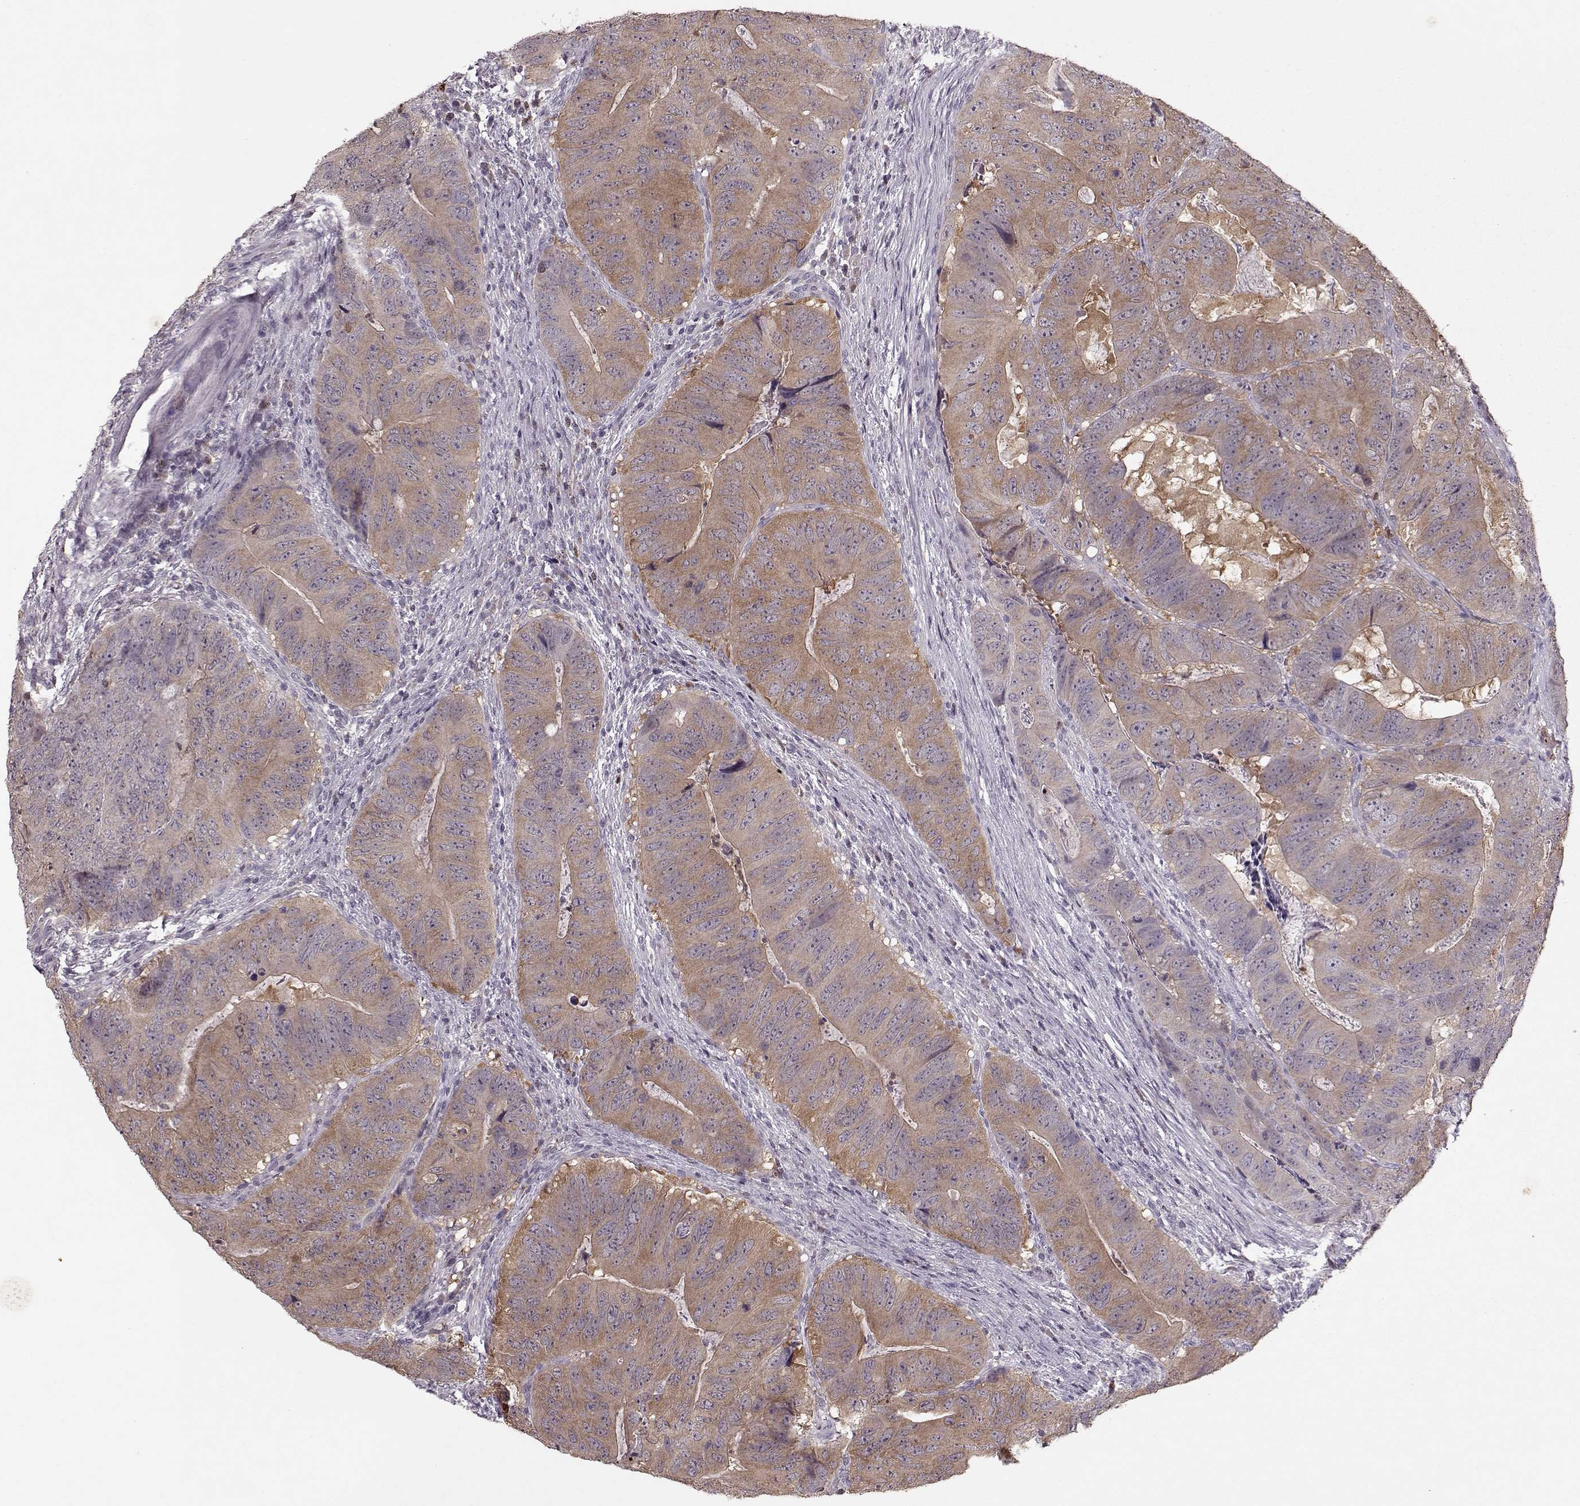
{"staining": {"intensity": "moderate", "quantity": ">75%", "location": "cytoplasmic/membranous"}, "tissue": "colorectal cancer", "cell_type": "Tumor cells", "image_type": "cancer", "snomed": [{"axis": "morphology", "description": "Adenocarcinoma, NOS"}, {"axis": "topography", "description": "Colon"}], "caption": "Immunohistochemistry (IHC) histopathology image of adenocarcinoma (colorectal) stained for a protein (brown), which reveals medium levels of moderate cytoplasmic/membranous expression in about >75% of tumor cells.", "gene": "ACOT11", "patient": {"sex": "male", "age": 79}}